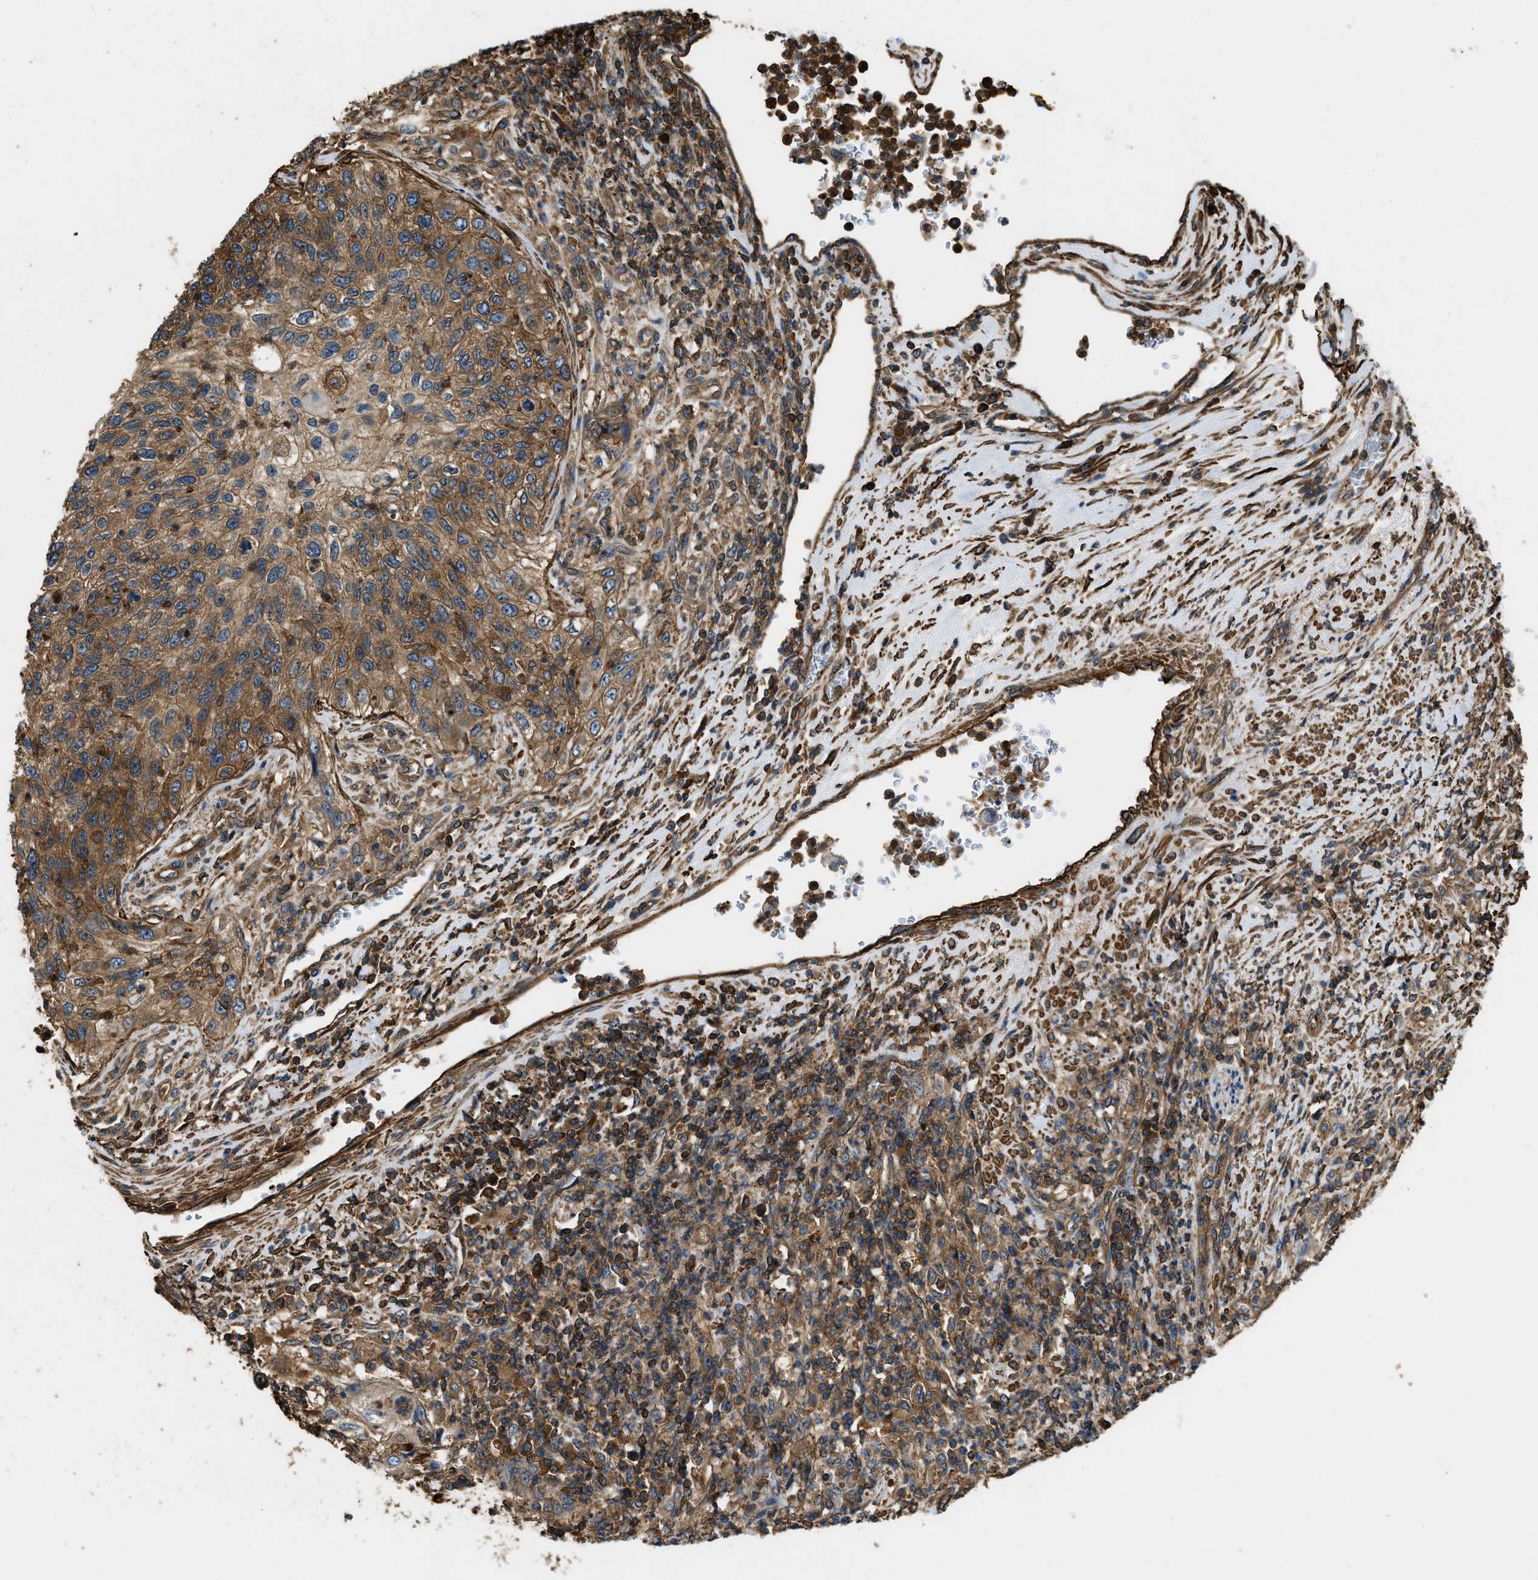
{"staining": {"intensity": "moderate", "quantity": ">75%", "location": "cytoplasmic/membranous"}, "tissue": "urothelial cancer", "cell_type": "Tumor cells", "image_type": "cancer", "snomed": [{"axis": "morphology", "description": "Urothelial carcinoma, High grade"}, {"axis": "topography", "description": "Urinary bladder"}], "caption": "A brown stain shows moderate cytoplasmic/membranous positivity of a protein in human high-grade urothelial carcinoma tumor cells.", "gene": "YARS1", "patient": {"sex": "female", "age": 60}}